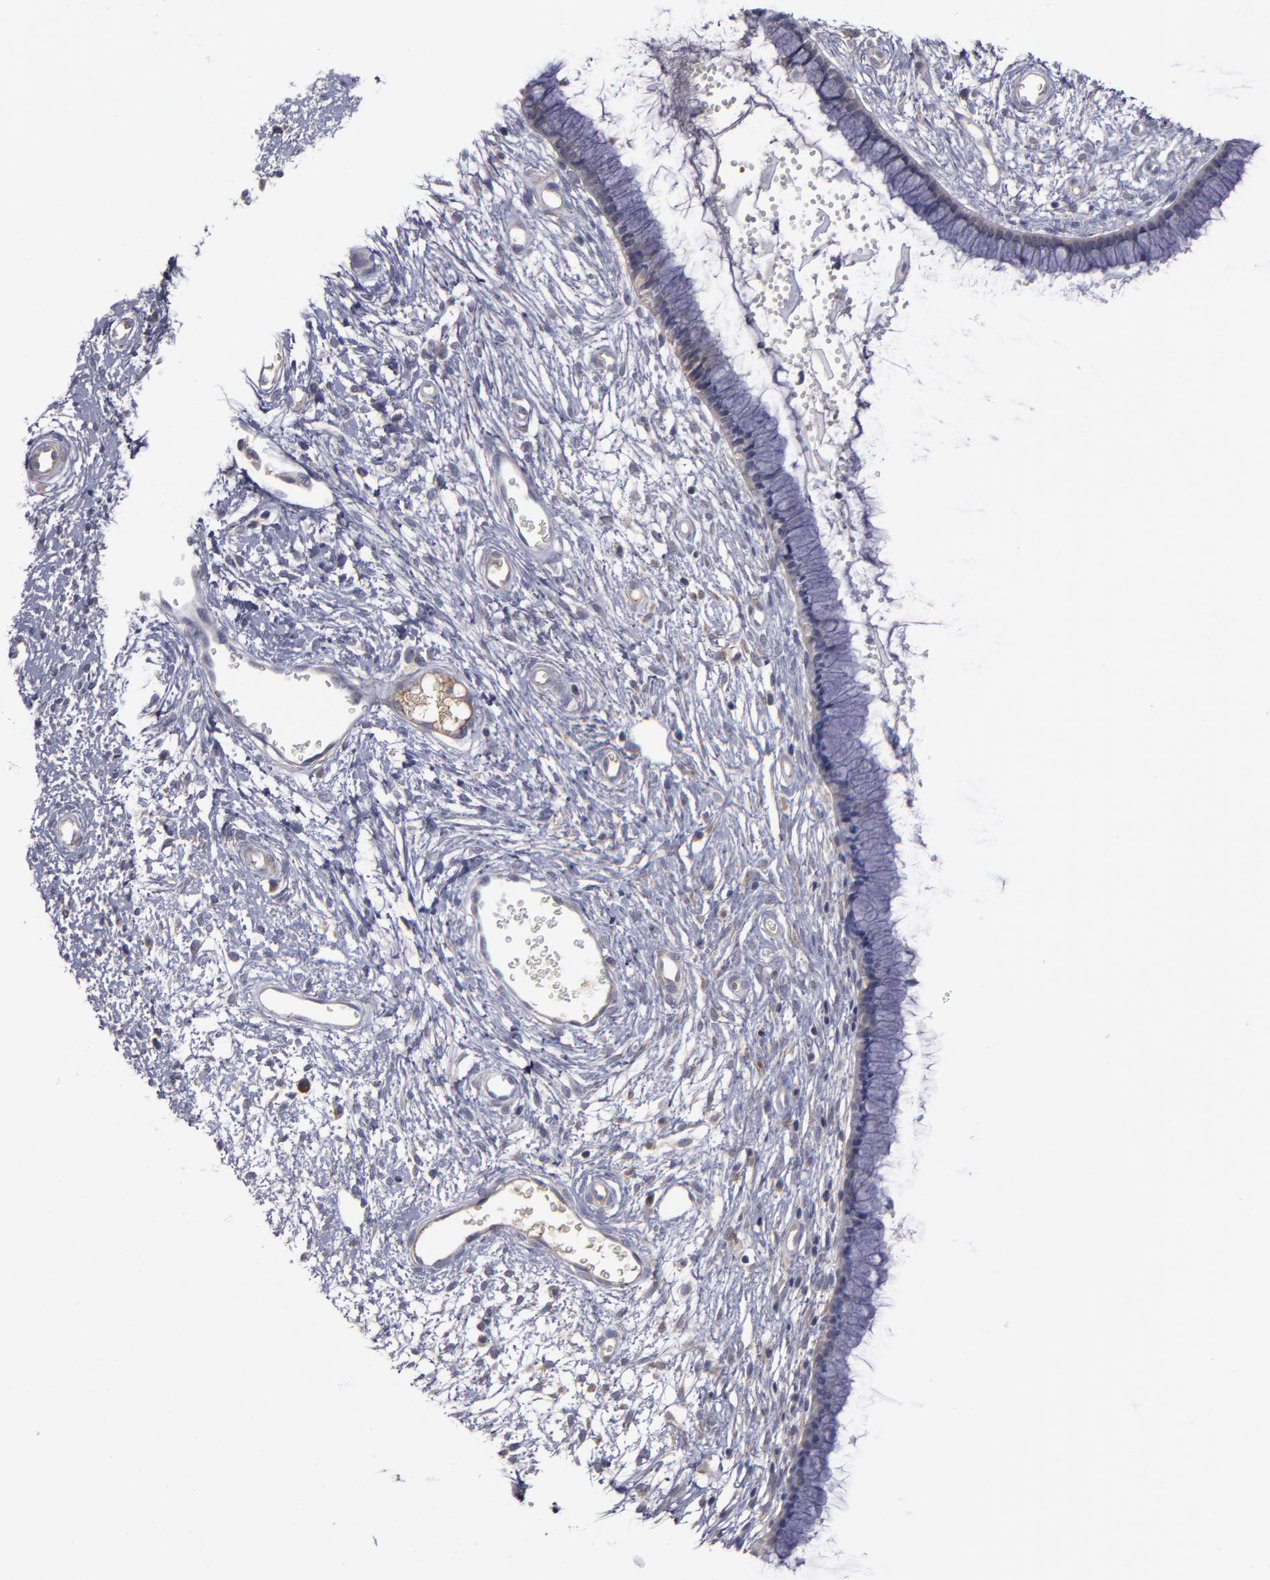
{"staining": {"intensity": "weak", "quantity": ">75%", "location": "cytoplasmic/membranous"}, "tissue": "cervix", "cell_type": "Glandular cells", "image_type": "normal", "snomed": [{"axis": "morphology", "description": "Normal tissue, NOS"}, {"axis": "topography", "description": "Cervix"}], "caption": "Cervix stained with IHC demonstrates weak cytoplasmic/membranous expression in about >75% of glandular cells.", "gene": "MMP11", "patient": {"sex": "female", "age": 55}}